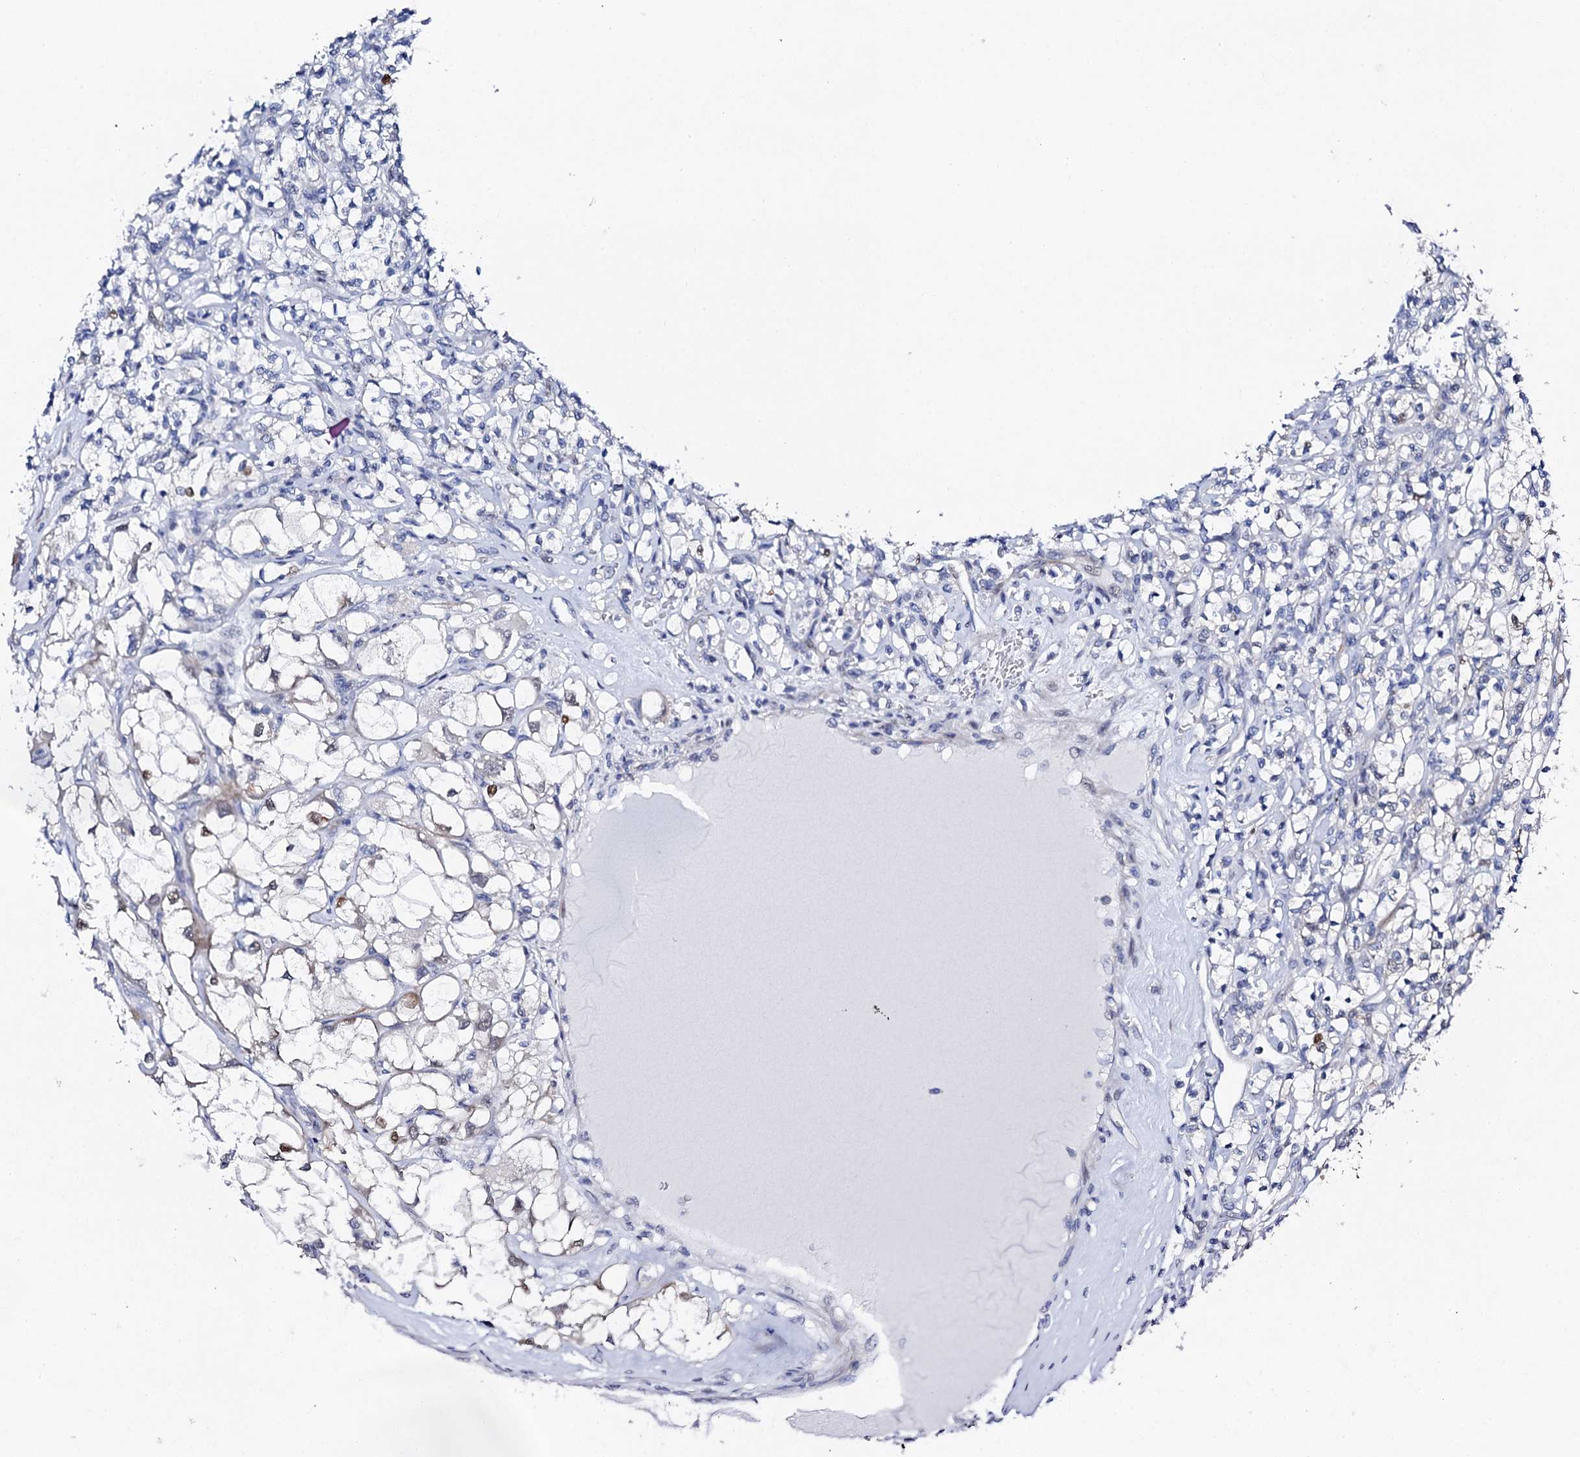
{"staining": {"intensity": "moderate", "quantity": "<25%", "location": "nuclear"}, "tissue": "renal cancer", "cell_type": "Tumor cells", "image_type": "cancer", "snomed": [{"axis": "morphology", "description": "Adenocarcinoma, NOS"}, {"axis": "topography", "description": "Kidney"}], "caption": "Renal adenocarcinoma stained with a brown dye displays moderate nuclear positive positivity in about <25% of tumor cells.", "gene": "NUDT13", "patient": {"sex": "female", "age": 69}}